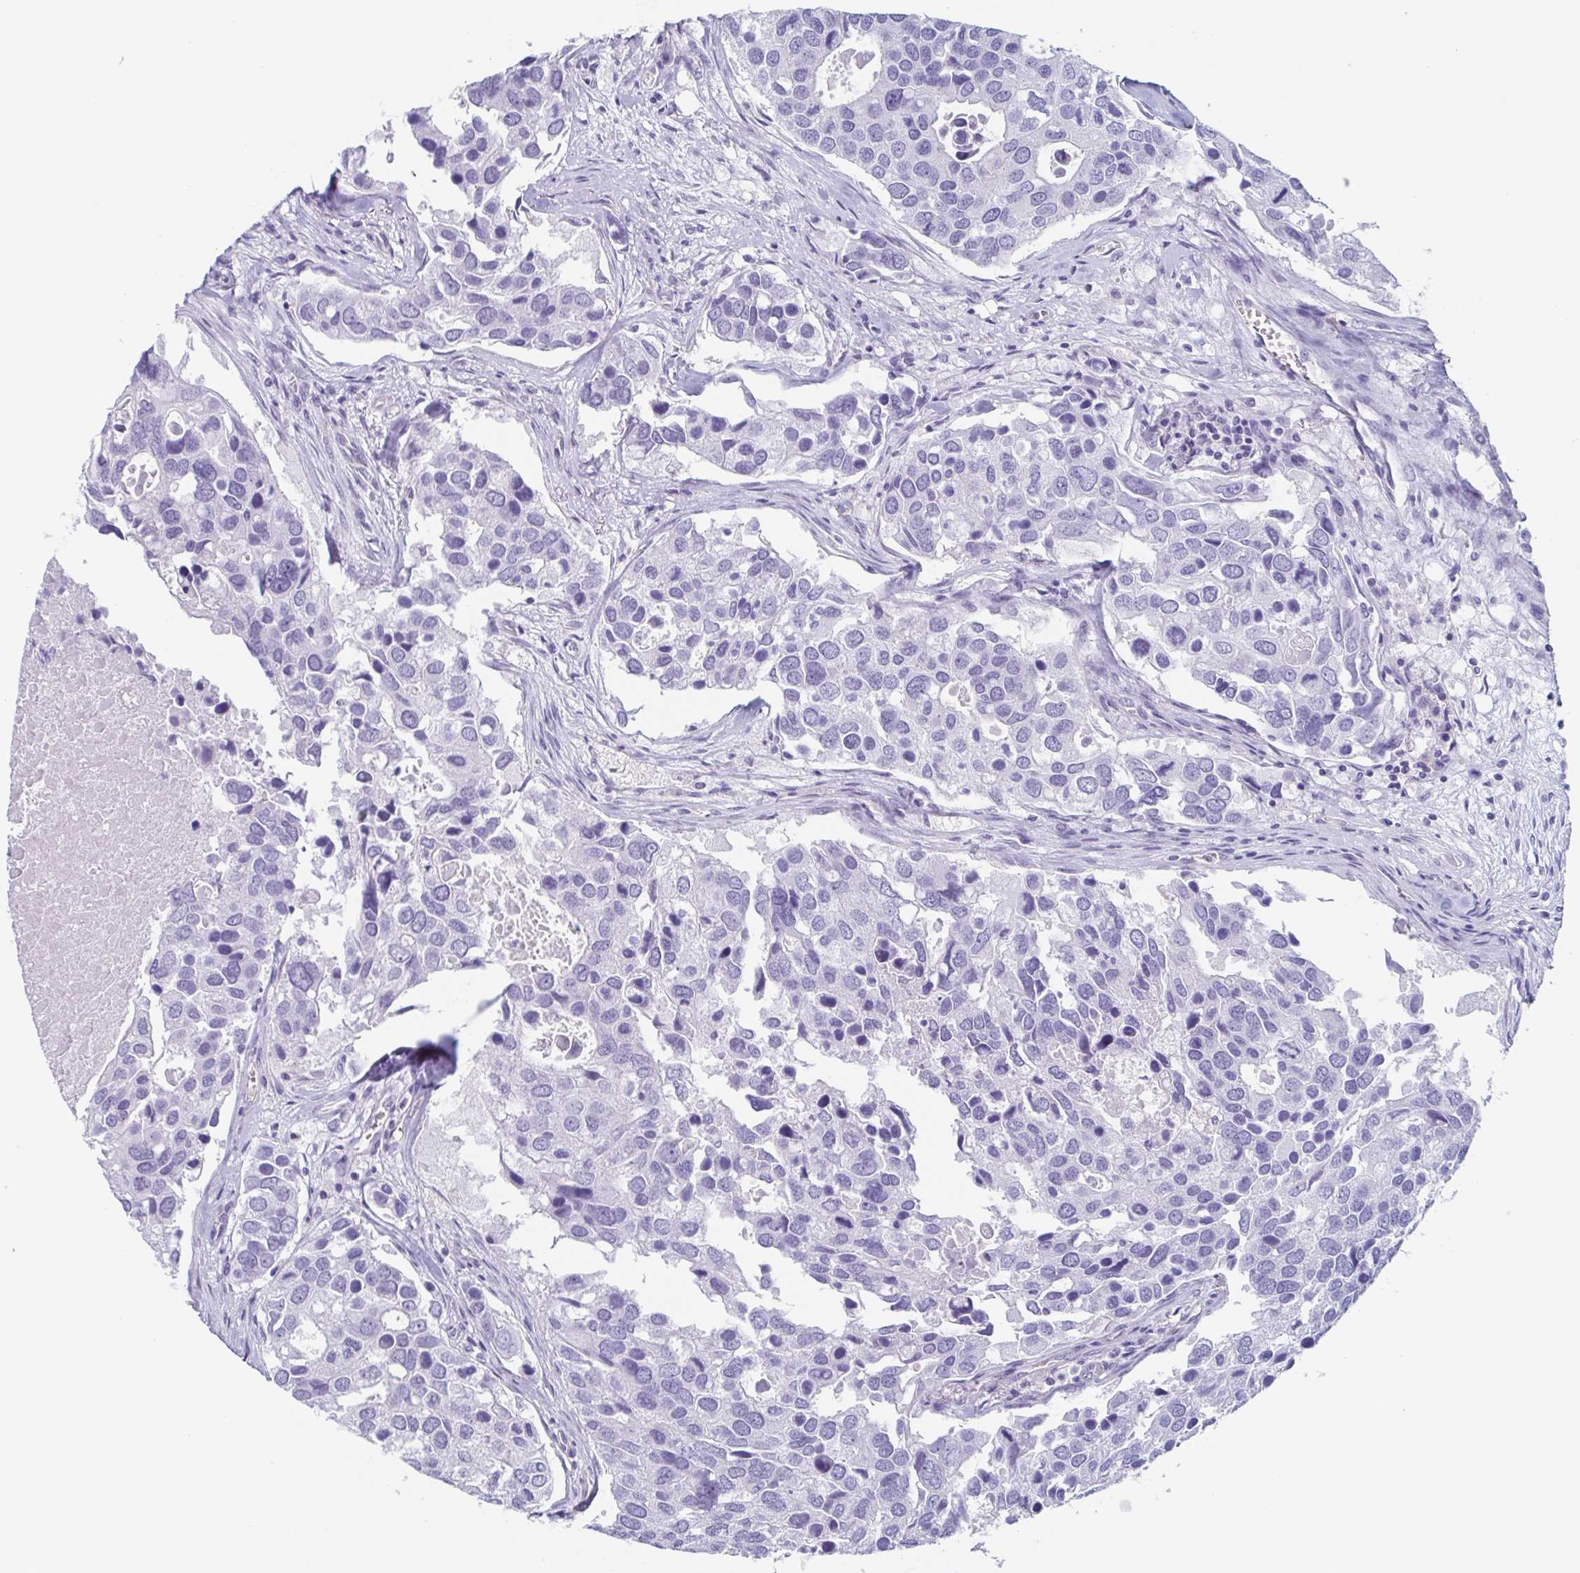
{"staining": {"intensity": "negative", "quantity": "none", "location": "none"}, "tissue": "breast cancer", "cell_type": "Tumor cells", "image_type": "cancer", "snomed": [{"axis": "morphology", "description": "Duct carcinoma"}, {"axis": "topography", "description": "Breast"}], "caption": "The photomicrograph reveals no staining of tumor cells in breast cancer (intraductal carcinoma).", "gene": "BPI", "patient": {"sex": "female", "age": 83}}